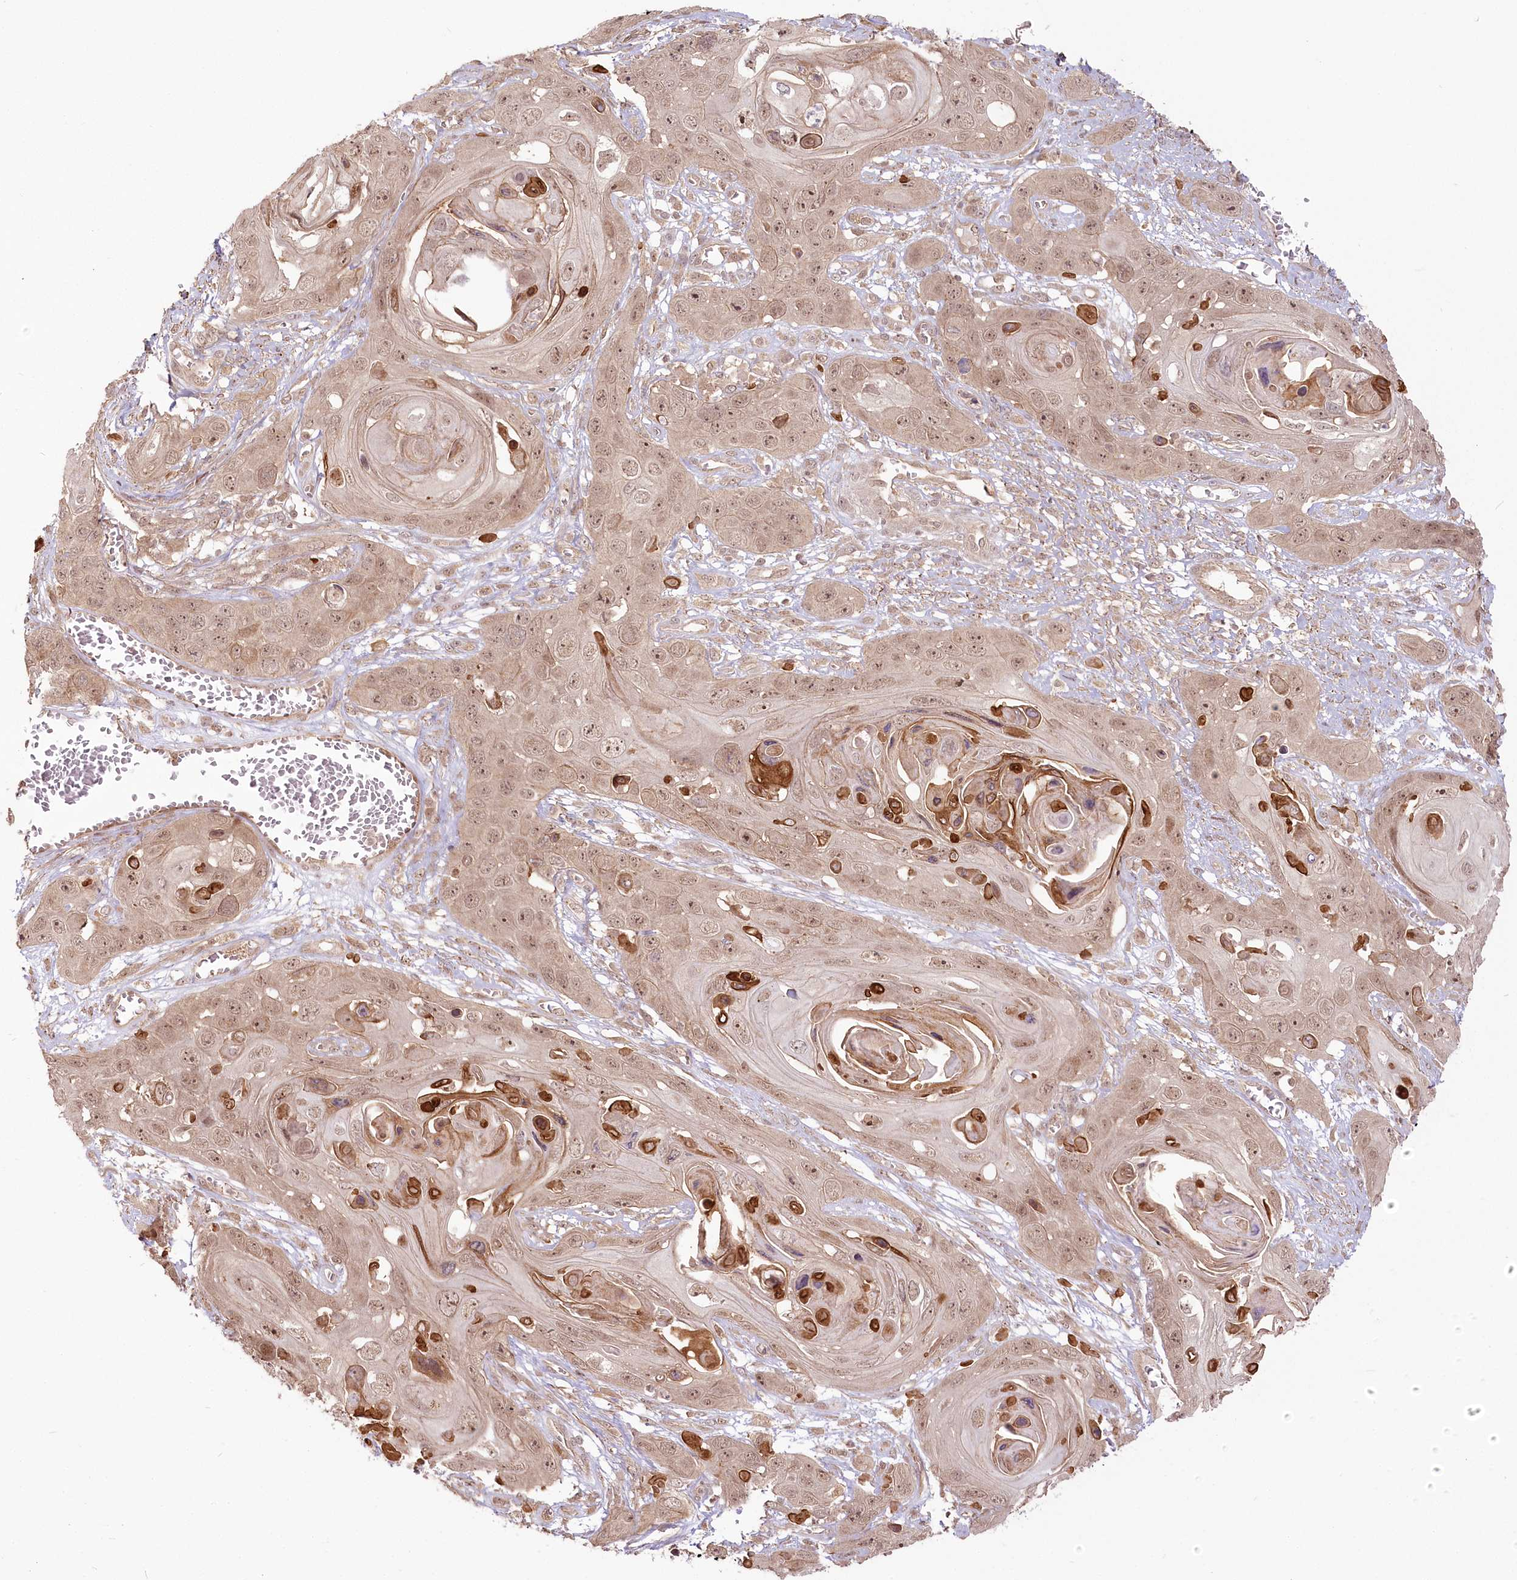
{"staining": {"intensity": "moderate", "quantity": ">75%", "location": "cytoplasmic/membranous,nuclear"}, "tissue": "skin cancer", "cell_type": "Tumor cells", "image_type": "cancer", "snomed": [{"axis": "morphology", "description": "Squamous cell carcinoma, NOS"}, {"axis": "topography", "description": "Skin"}], "caption": "Immunohistochemical staining of skin squamous cell carcinoma shows medium levels of moderate cytoplasmic/membranous and nuclear positivity in approximately >75% of tumor cells.", "gene": "R3HDM2", "patient": {"sex": "male", "age": 55}}